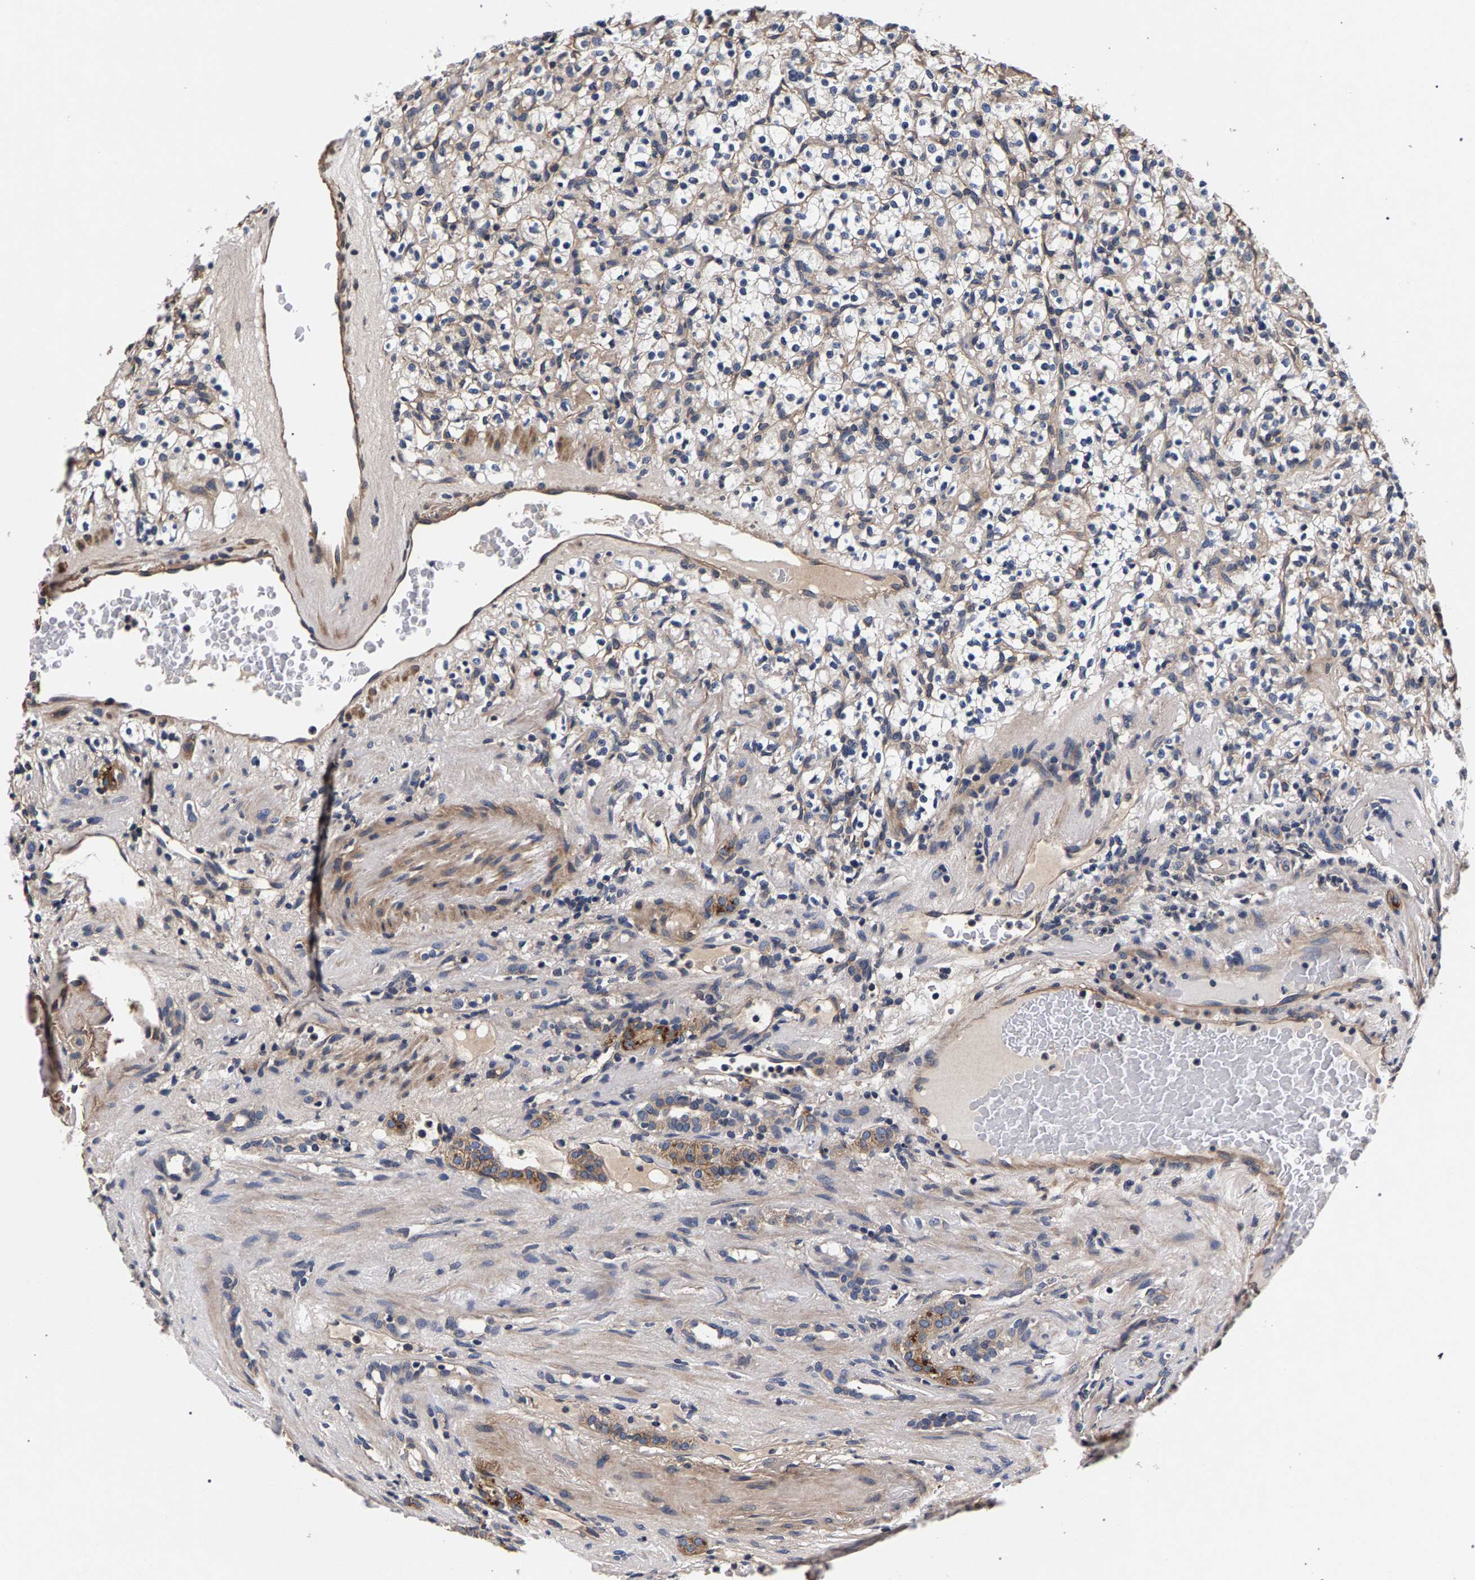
{"staining": {"intensity": "negative", "quantity": "none", "location": "none"}, "tissue": "renal cancer", "cell_type": "Tumor cells", "image_type": "cancer", "snomed": [{"axis": "morphology", "description": "Normal tissue, NOS"}, {"axis": "morphology", "description": "Adenocarcinoma, NOS"}, {"axis": "topography", "description": "Kidney"}], "caption": "Immunohistochemistry (IHC) of renal adenocarcinoma reveals no expression in tumor cells. (DAB immunohistochemistry (IHC), high magnification).", "gene": "MARCHF7", "patient": {"sex": "female", "age": 72}}